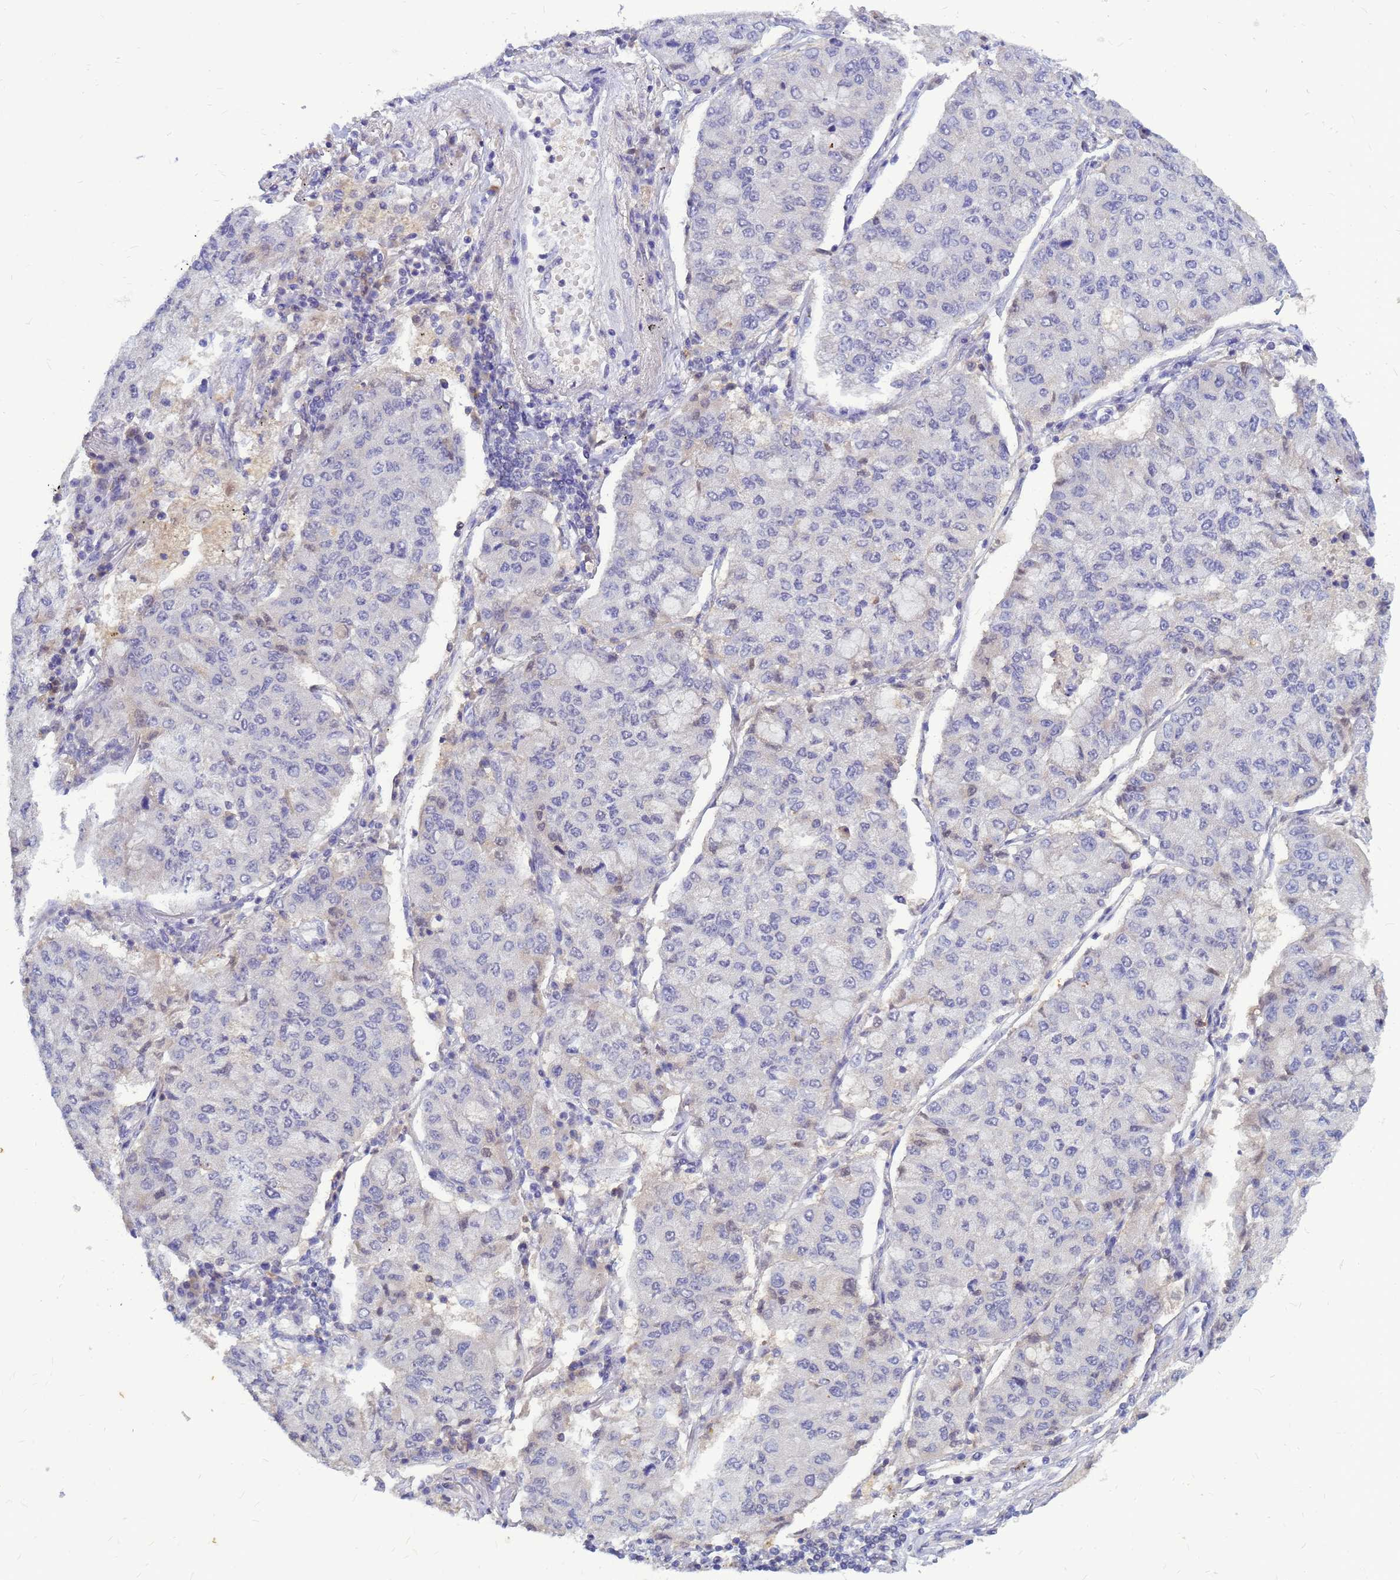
{"staining": {"intensity": "negative", "quantity": "none", "location": "none"}, "tissue": "lung cancer", "cell_type": "Tumor cells", "image_type": "cancer", "snomed": [{"axis": "morphology", "description": "Squamous cell carcinoma, NOS"}, {"axis": "topography", "description": "Lung"}], "caption": "High power microscopy photomicrograph of an immunohistochemistry (IHC) histopathology image of lung cancer (squamous cell carcinoma), revealing no significant staining in tumor cells.", "gene": "SRGAP3", "patient": {"sex": "male", "age": 74}}